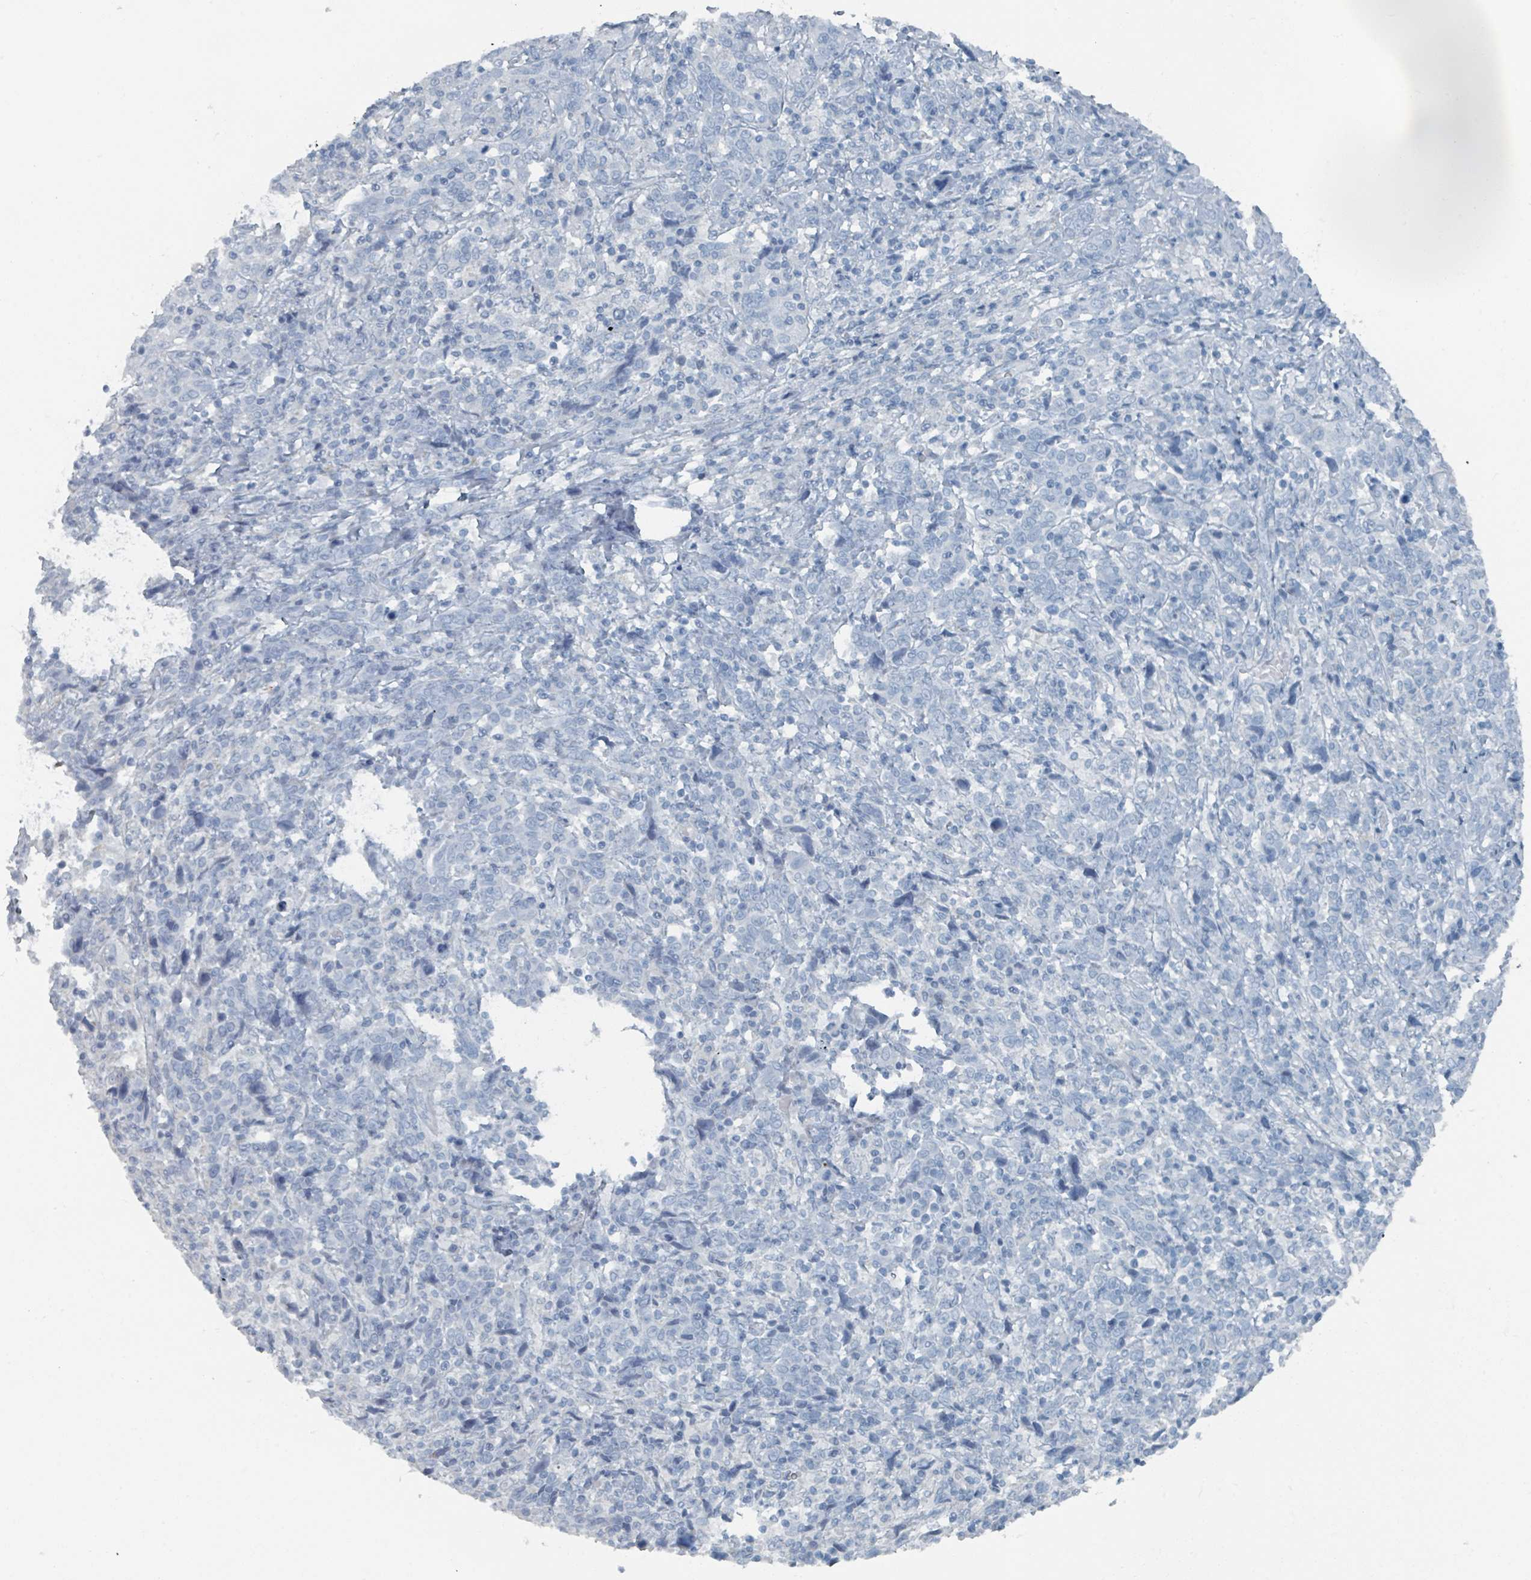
{"staining": {"intensity": "negative", "quantity": "none", "location": "none"}, "tissue": "cervical cancer", "cell_type": "Tumor cells", "image_type": "cancer", "snomed": [{"axis": "morphology", "description": "Squamous cell carcinoma, NOS"}, {"axis": "topography", "description": "Cervix"}], "caption": "There is no significant staining in tumor cells of cervical cancer (squamous cell carcinoma).", "gene": "GAMT", "patient": {"sex": "female", "age": 46}}